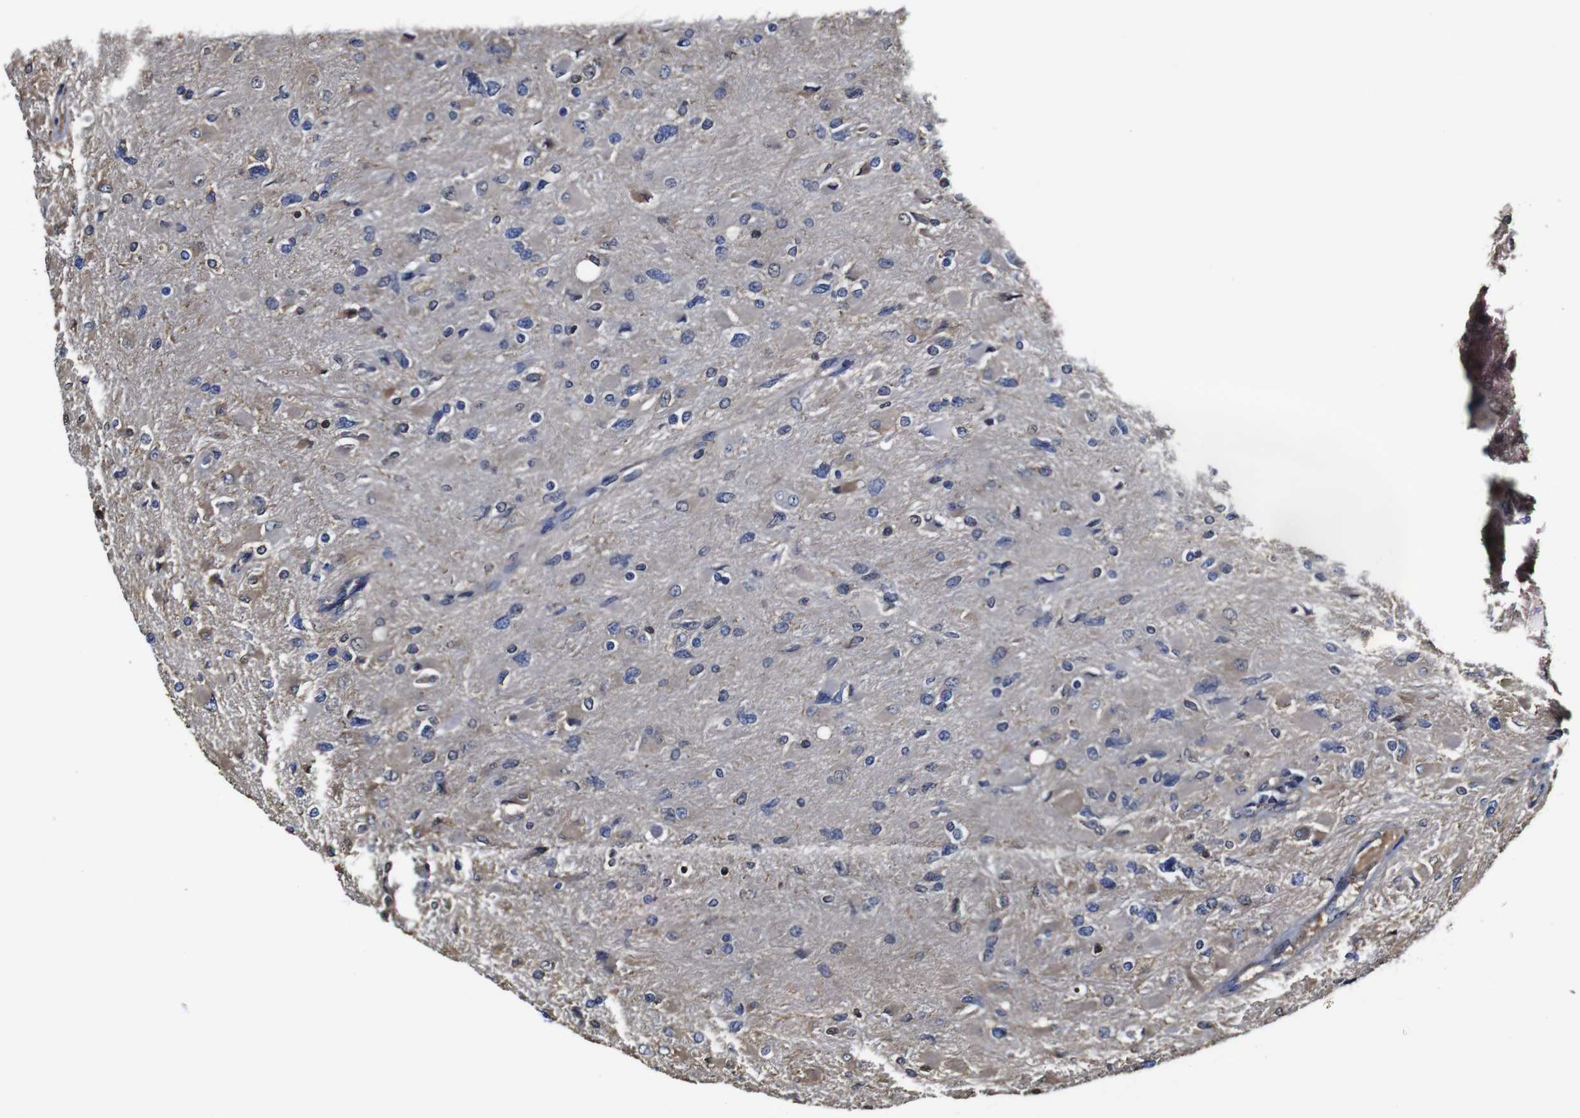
{"staining": {"intensity": "weak", "quantity": "<25%", "location": "cytoplasmic/membranous"}, "tissue": "glioma", "cell_type": "Tumor cells", "image_type": "cancer", "snomed": [{"axis": "morphology", "description": "Glioma, malignant, High grade"}, {"axis": "topography", "description": "Cerebral cortex"}], "caption": "Malignant glioma (high-grade) was stained to show a protein in brown. There is no significant staining in tumor cells.", "gene": "MSN", "patient": {"sex": "female", "age": 36}}